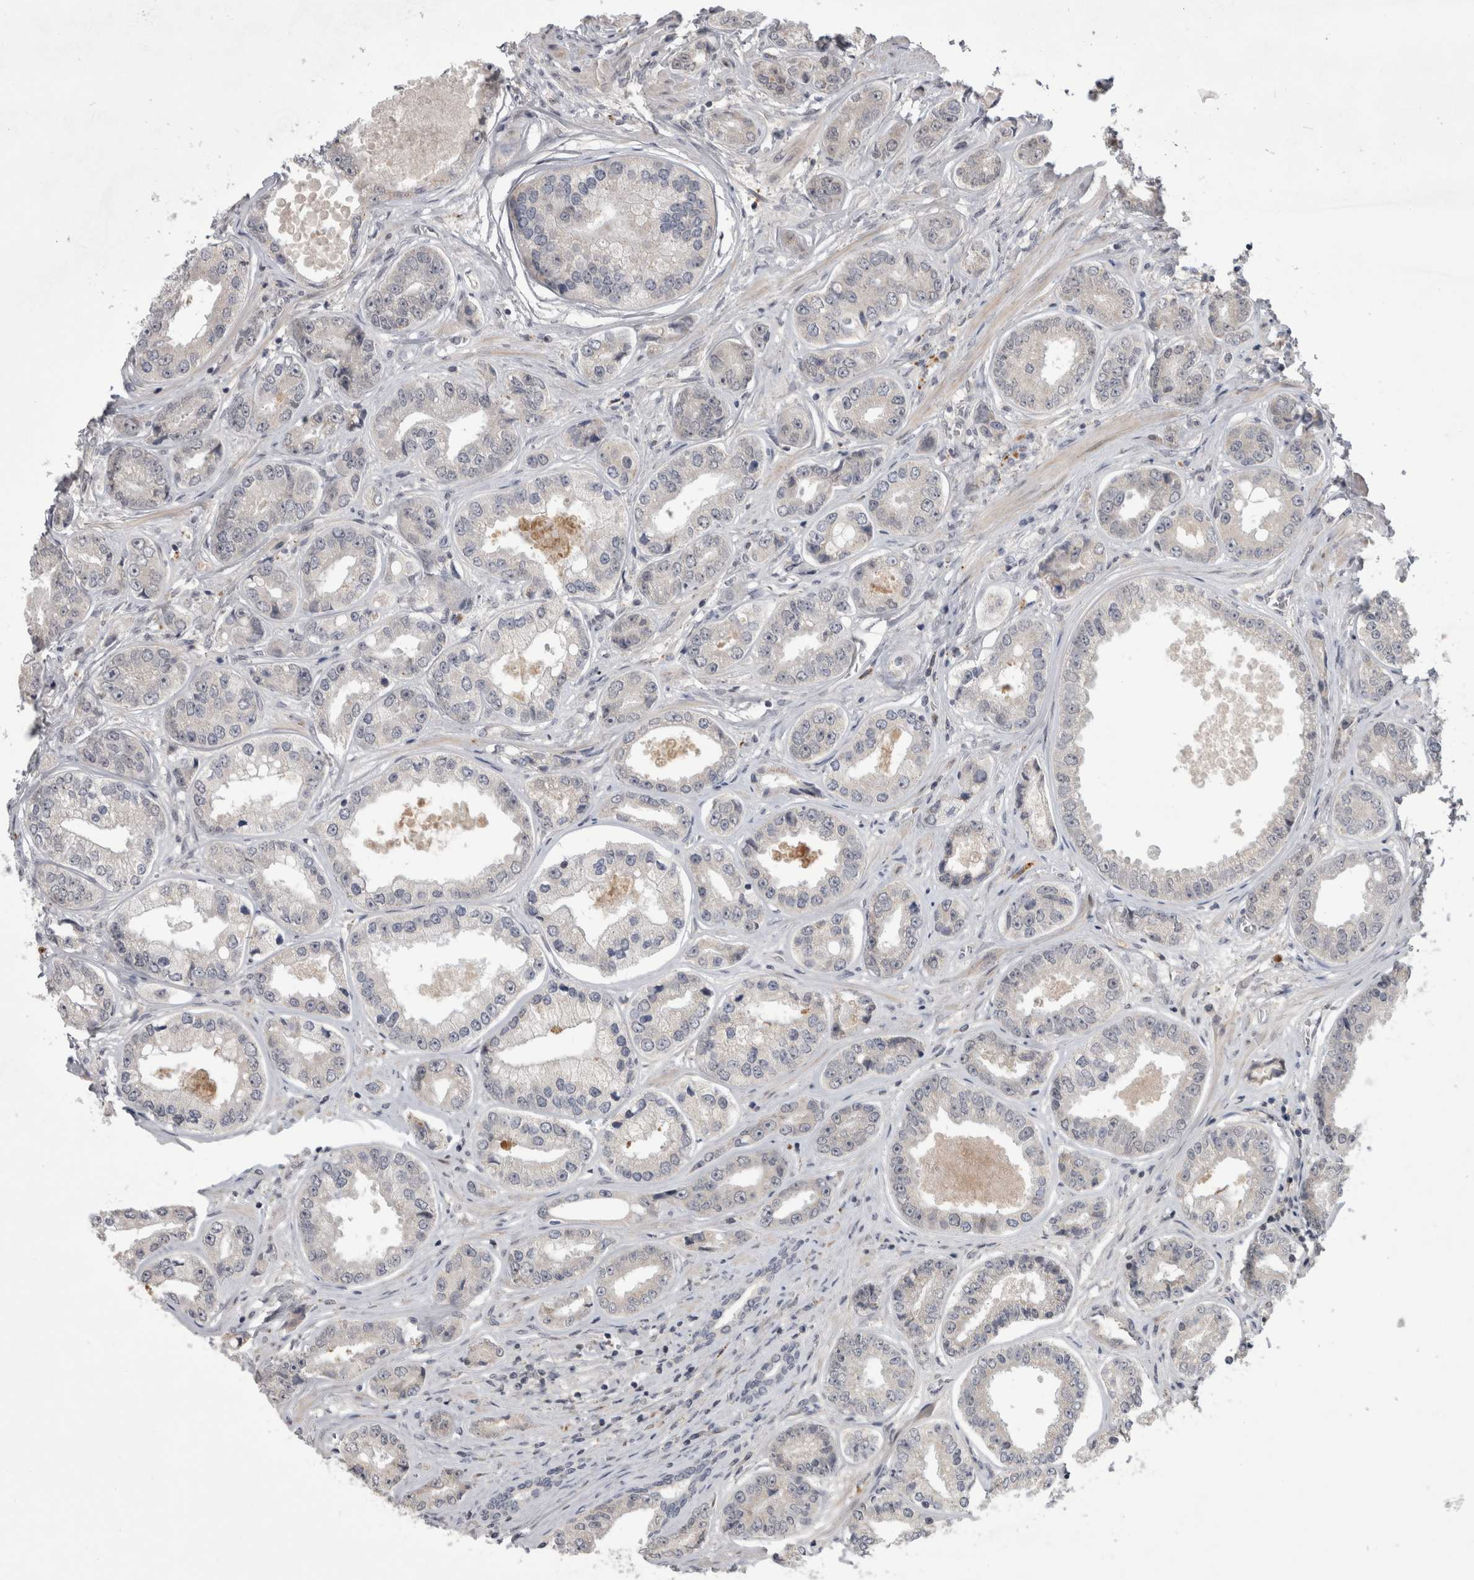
{"staining": {"intensity": "negative", "quantity": "none", "location": "none"}, "tissue": "prostate cancer", "cell_type": "Tumor cells", "image_type": "cancer", "snomed": [{"axis": "morphology", "description": "Adenocarcinoma, High grade"}, {"axis": "topography", "description": "Prostate"}], "caption": "IHC of human high-grade adenocarcinoma (prostate) reveals no expression in tumor cells.", "gene": "MTBP", "patient": {"sex": "male", "age": 61}}